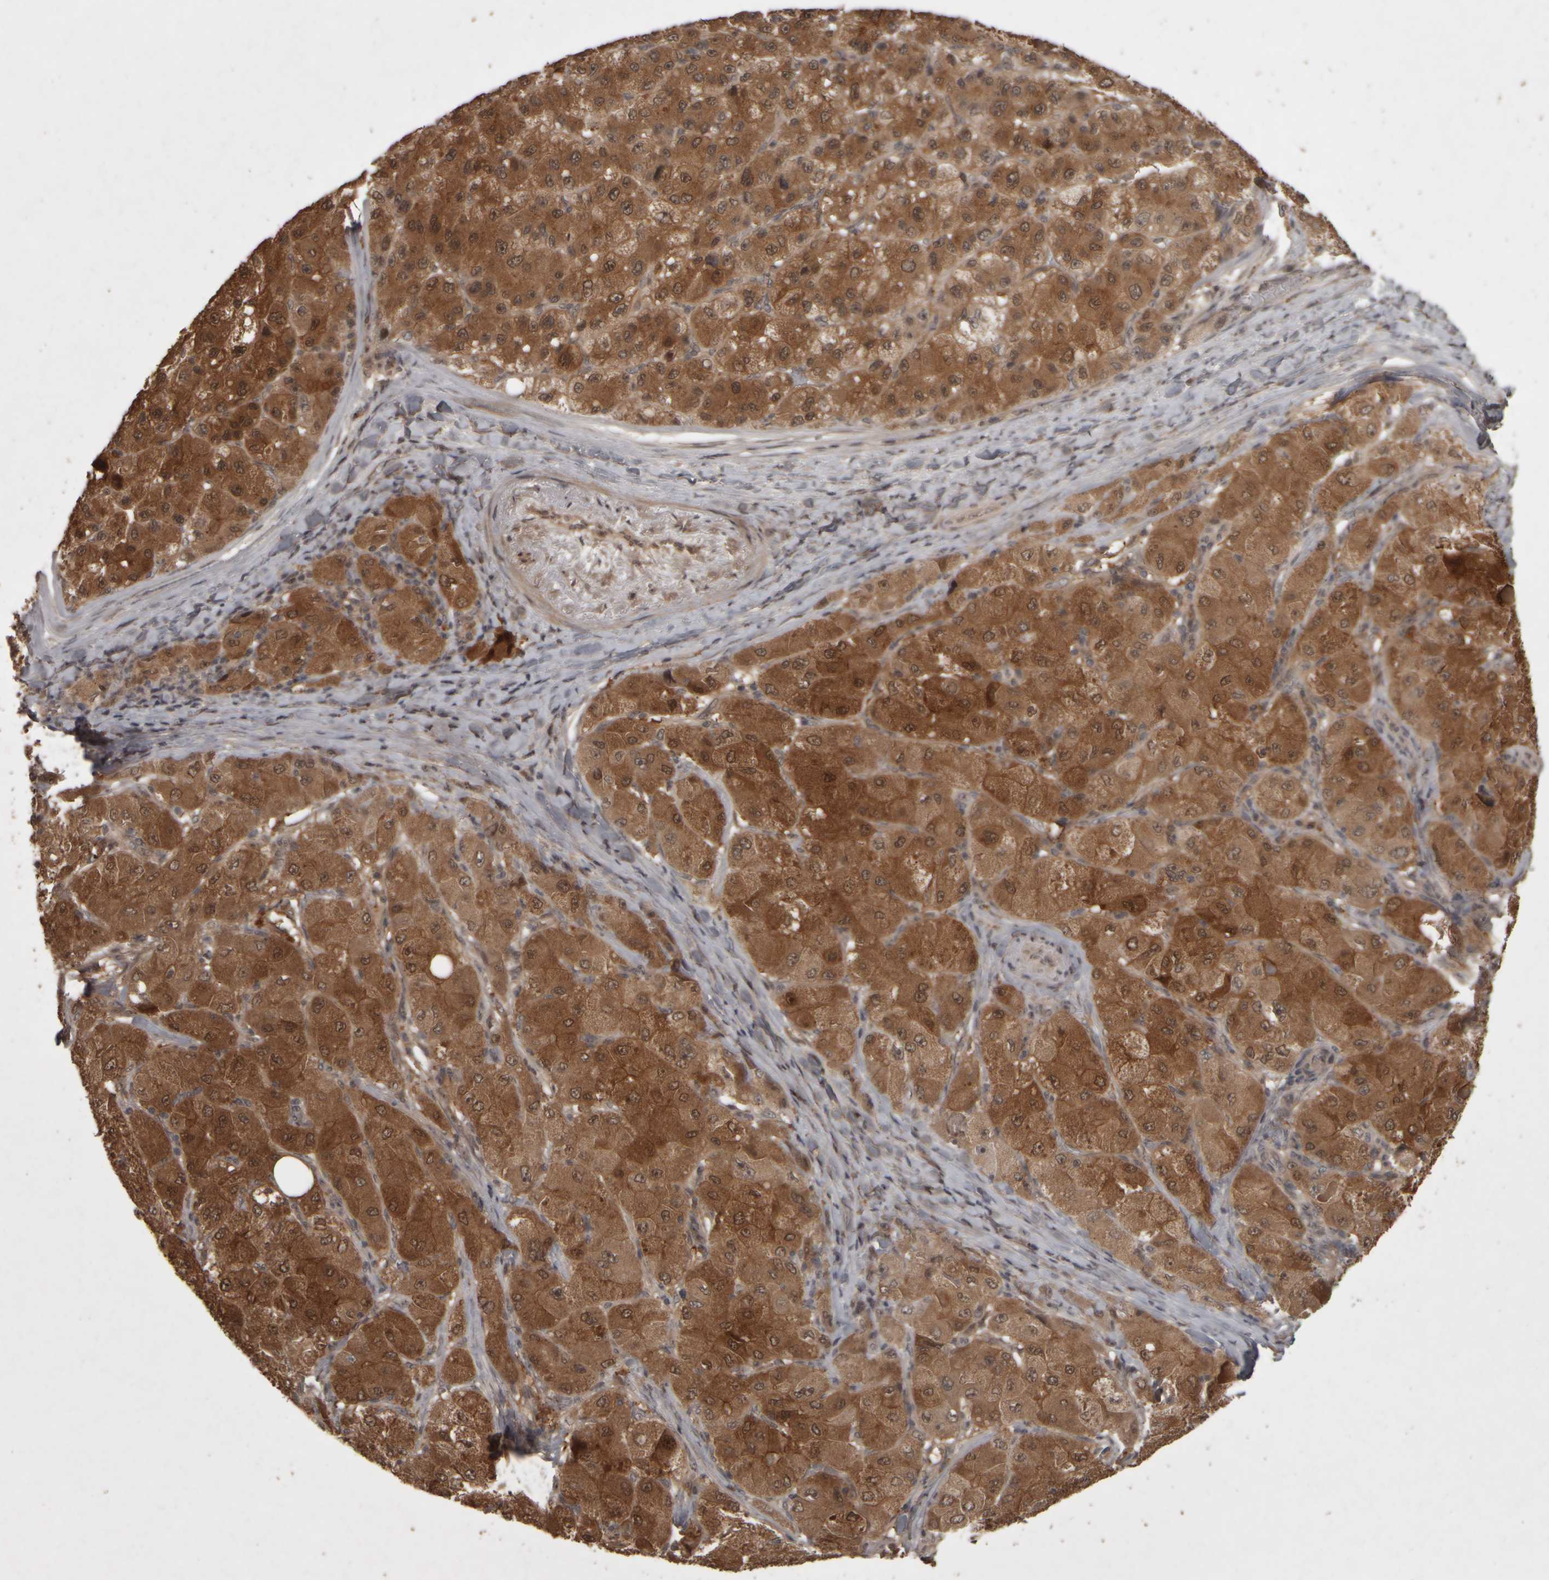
{"staining": {"intensity": "strong", "quantity": ">75%", "location": "cytoplasmic/membranous,nuclear"}, "tissue": "liver cancer", "cell_type": "Tumor cells", "image_type": "cancer", "snomed": [{"axis": "morphology", "description": "Carcinoma, Hepatocellular, NOS"}, {"axis": "topography", "description": "Liver"}], "caption": "Immunohistochemistry (IHC) (DAB) staining of liver hepatocellular carcinoma demonstrates strong cytoplasmic/membranous and nuclear protein staining in about >75% of tumor cells.", "gene": "ACO1", "patient": {"sex": "male", "age": 80}}